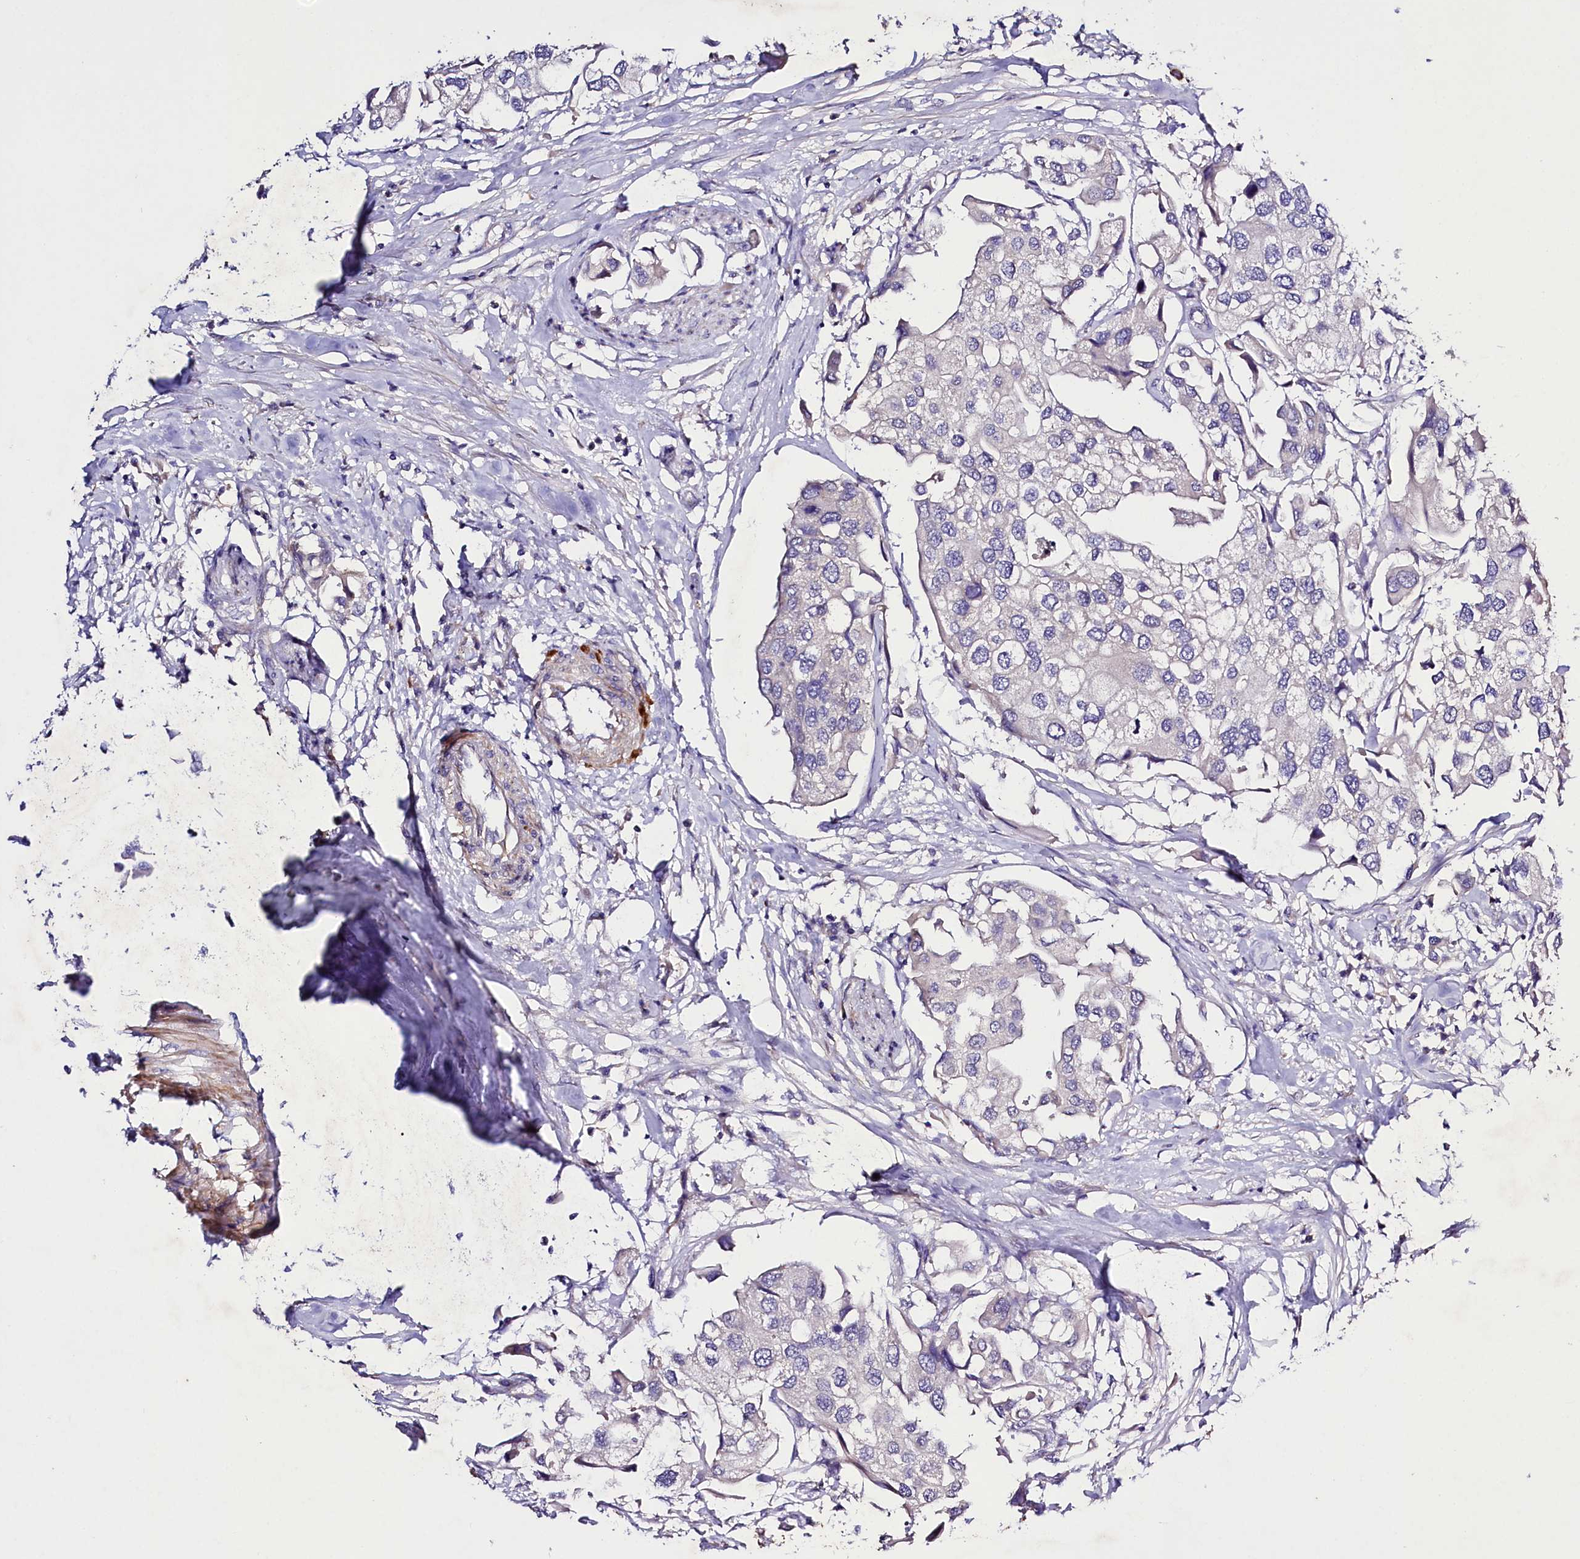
{"staining": {"intensity": "negative", "quantity": "none", "location": "none"}, "tissue": "urothelial cancer", "cell_type": "Tumor cells", "image_type": "cancer", "snomed": [{"axis": "morphology", "description": "Urothelial carcinoma, High grade"}, {"axis": "topography", "description": "Urinary bladder"}], "caption": "This is a image of immunohistochemistry (IHC) staining of urothelial cancer, which shows no staining in tumor cells. Brightfield microscopy of immunohistochemistry stained with DAB (brown) and hematoxylin (blue), captured at high magnification.", "gene": "SLC7A1", "patient": {"sex": "male", "age": 64}}